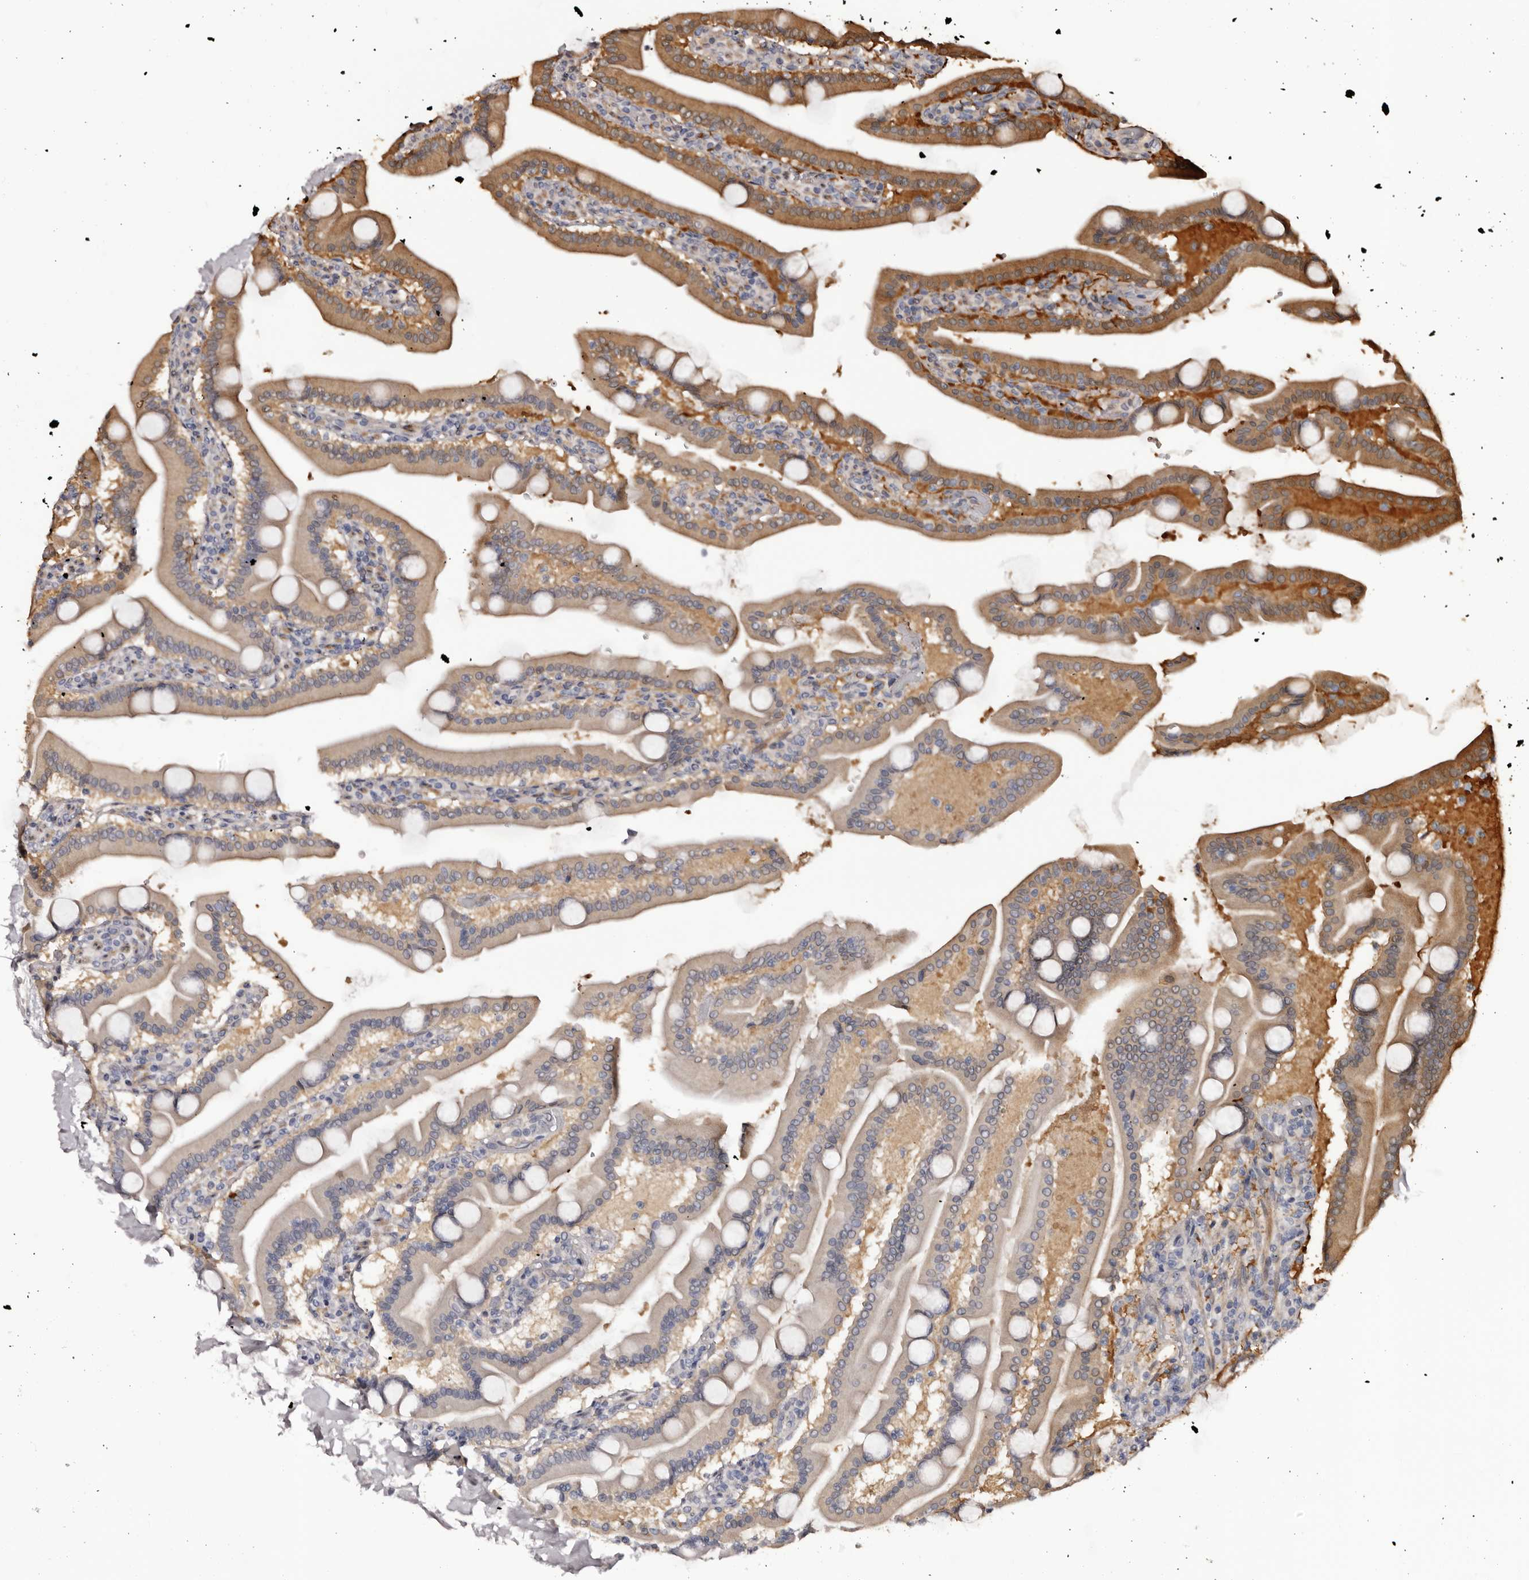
{"staining": {"intensity": "moderate", "quantity": ">75%", "location": "cytoplasmic/membranous"}, "tissue": "duodenum", "cell_type": "Glandular cells", "image_type": "normal", "snomed": [{"axis": "morphology", "description": "Normal tissue, NOS"}, {"axis": "topography", "description": "Duodenum"}], "caption": "Protein staining of unremarkable duodenum shows moderate cytoplasmic/membranous staining in approximately >75% of glandular cells. Nuclei are stained in blue.", "gene": "KCNJ8", "patient": {"sex": "male", "age": 55}}